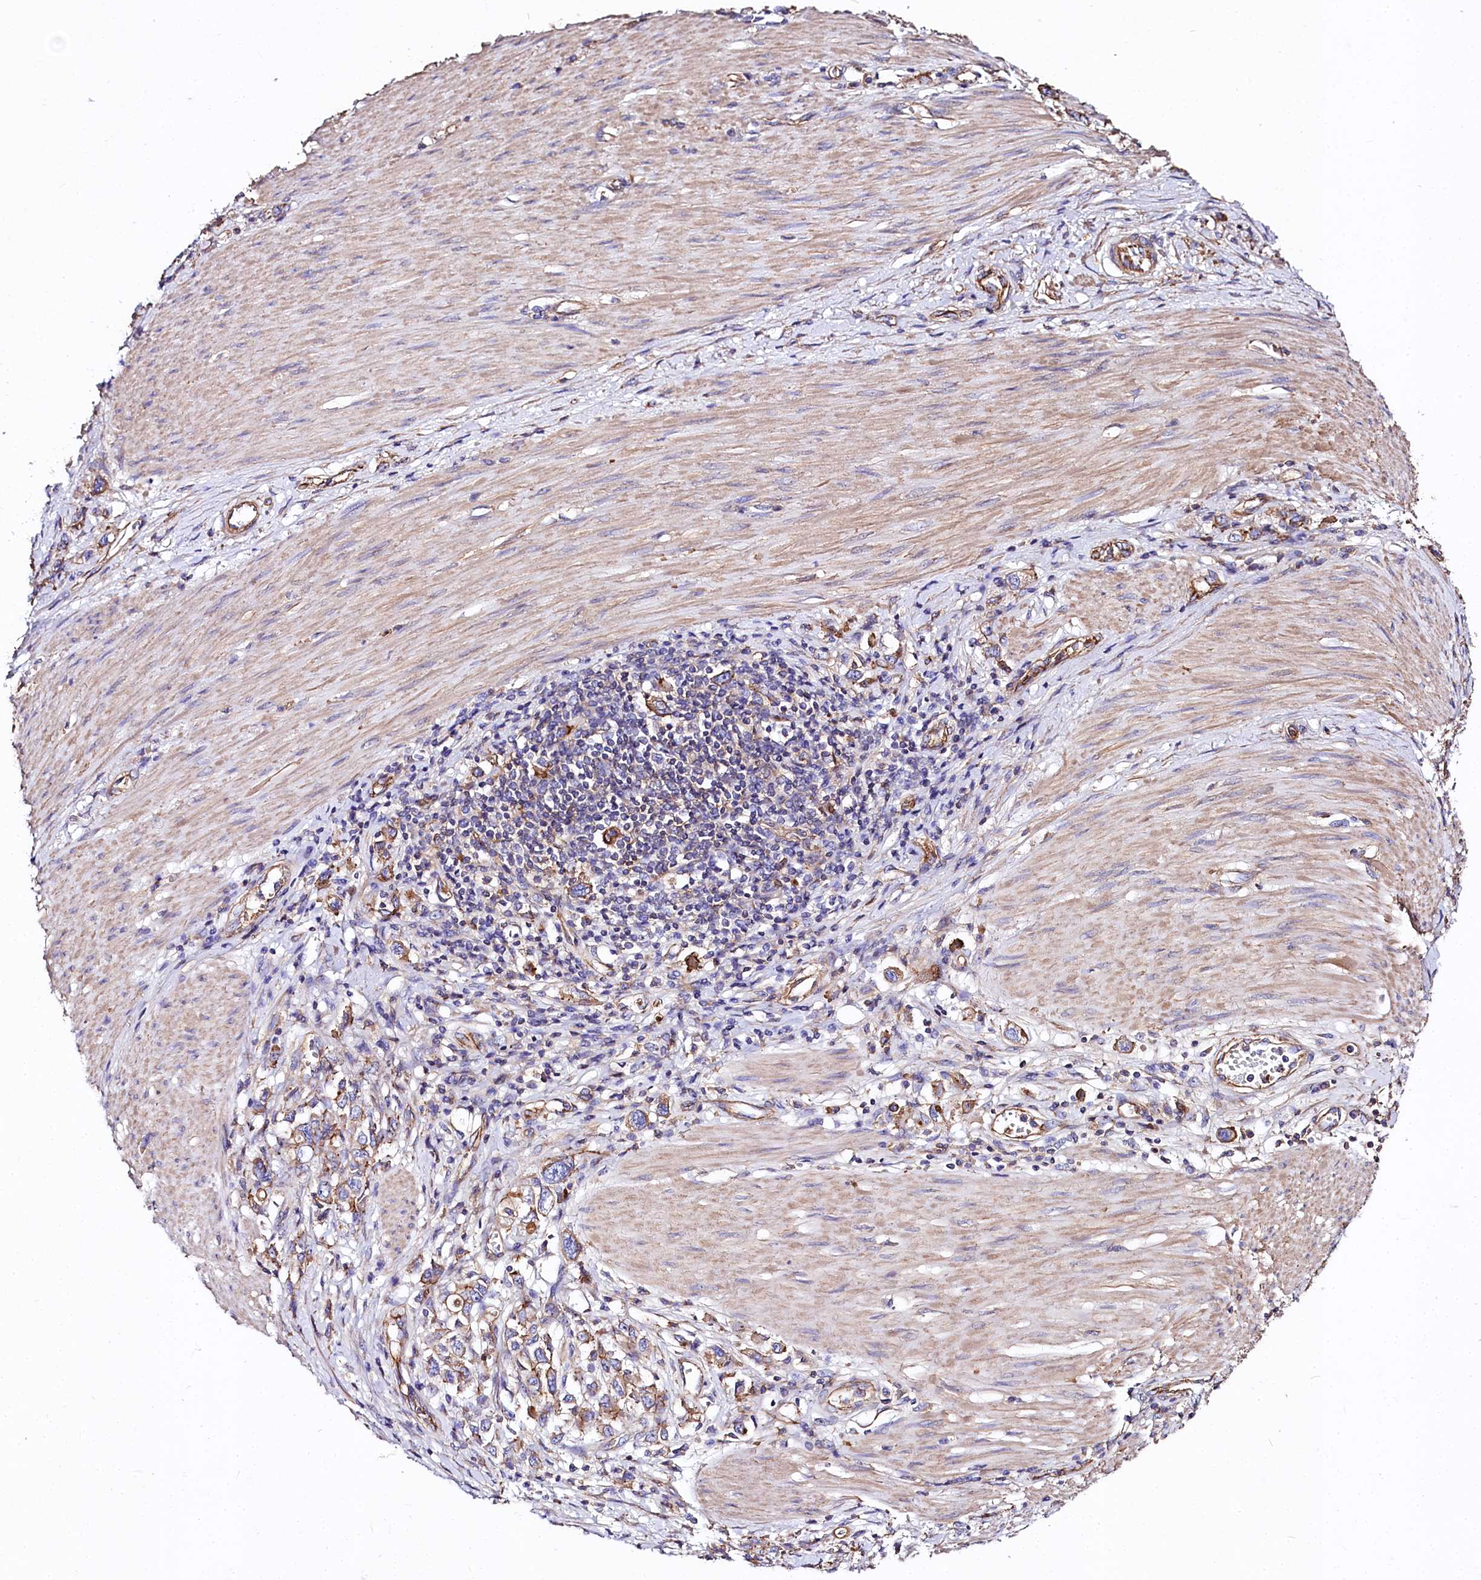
{"staining": {"intensity": "moderate", "quantity": "25%-75%", "location": "cytoplasmic/membranous"}, "tissue": "stomach cancer", "cell_type": "Tumor cells", "image_type": "cancer", "snomed": [{"axis": "morphology", "description": "Adenocarcinoma, NOS"}, {"axis": "topography", "description": "Stomach"}], "caption": "IHC image of human stomach cancer stained for a protein (brown), which exhibits medium levels of moderate cytoplasmic/membranous positivity in about 25%-75% of tumor cells.", "gene": "FCHSD2", "patient": {"sex": "female", "age": 76}}